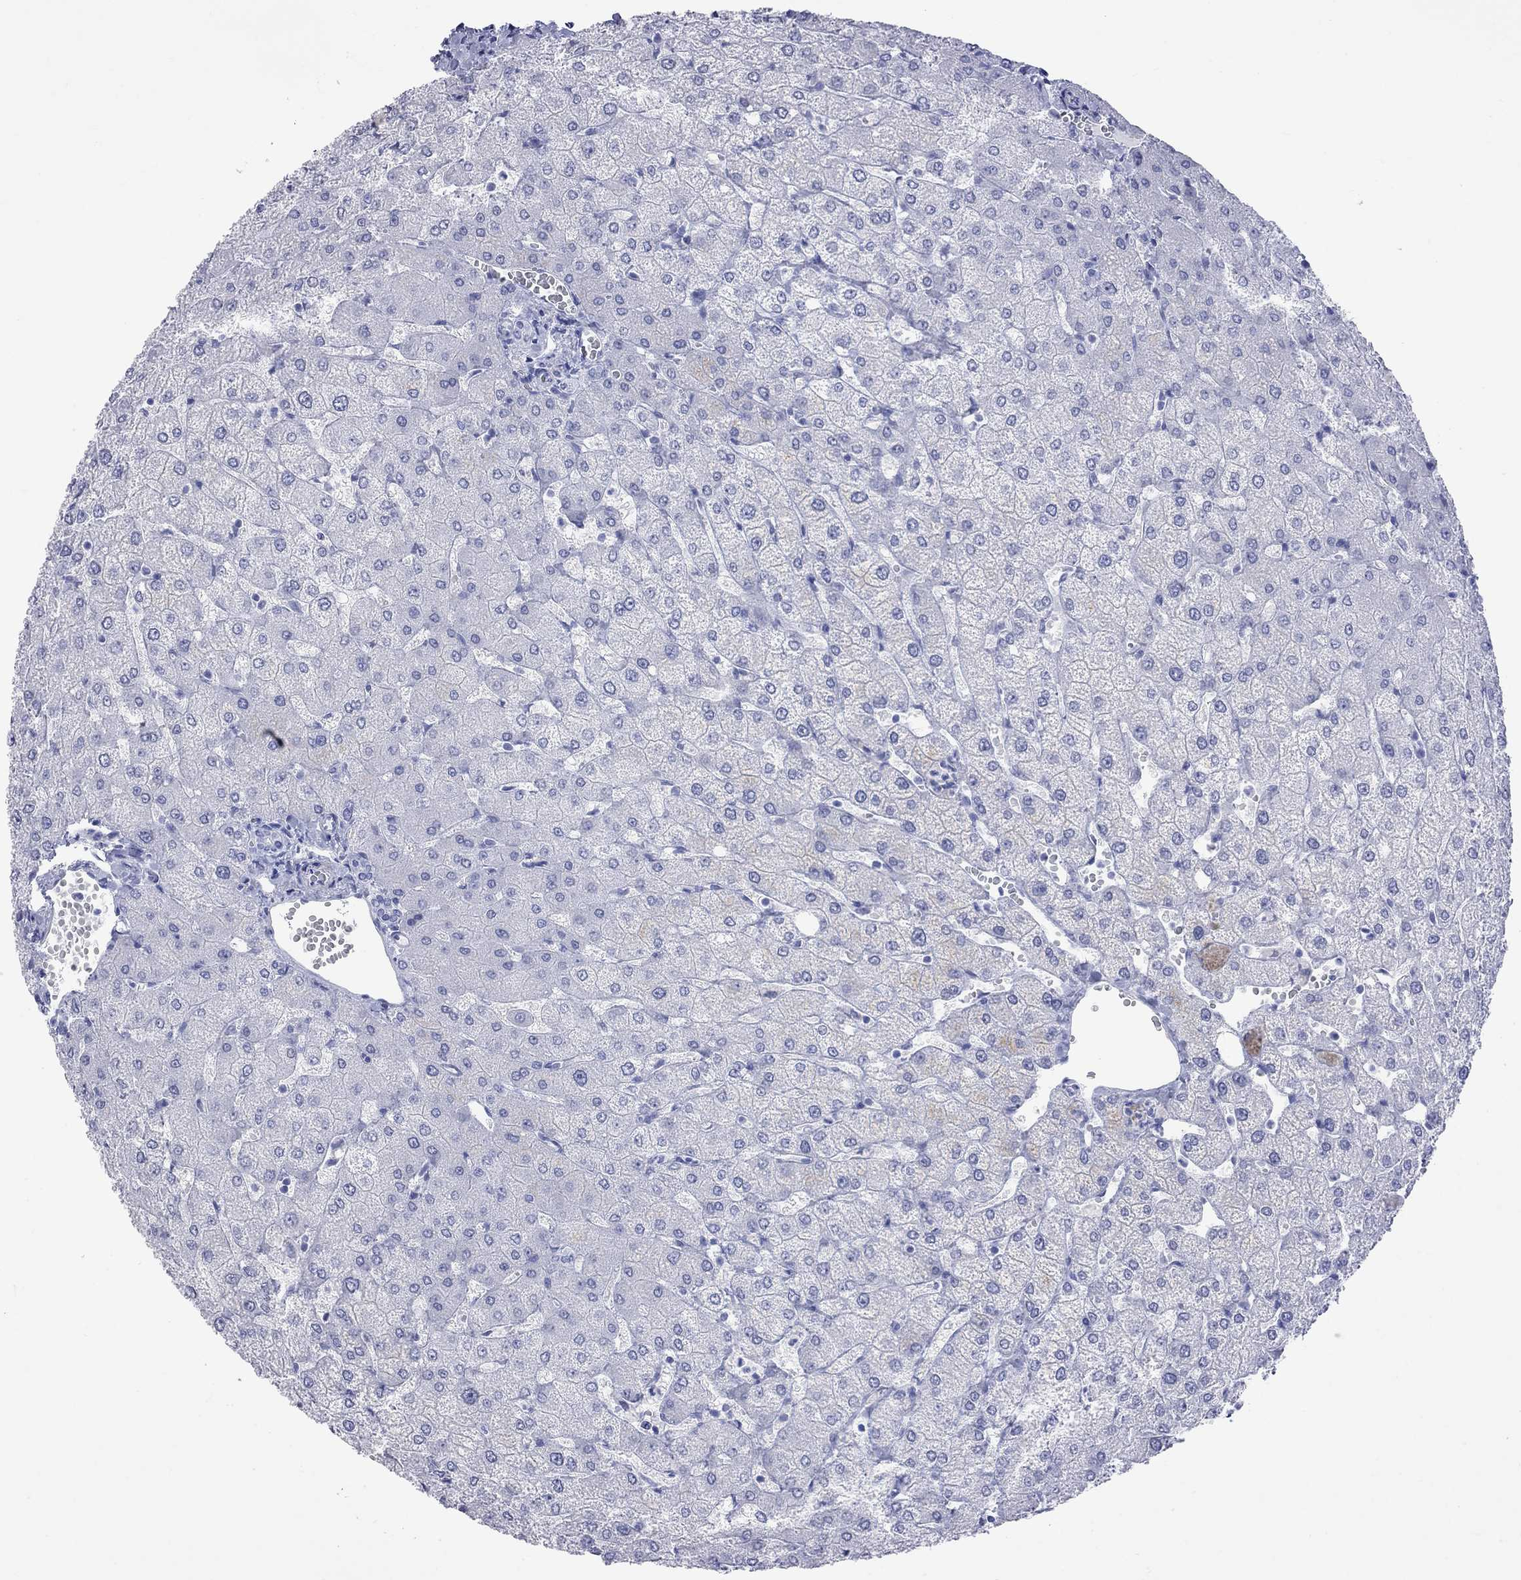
{"staining": {"intensity": "negative", "quantity": "none", "location": "none"}, "tissue": "liver", "cell_type": "Cholangiocytes", "image_type": "normal", "snomed": [{"axis": "morphology", "description": "Normal tissue, NOS"}, {"axis": "topography", "description": "Liver"}], "caption": "DAB immunohistochemical staining of benign human liver shows no significant expression in cholangiocytes. (Brightfield microscopy of DAB (3,3'-diaminobenzidine) immunohistochemistry at high magnification).", "gene": "BPIFB1", "patient": {"sex": "female", "age": 54}}